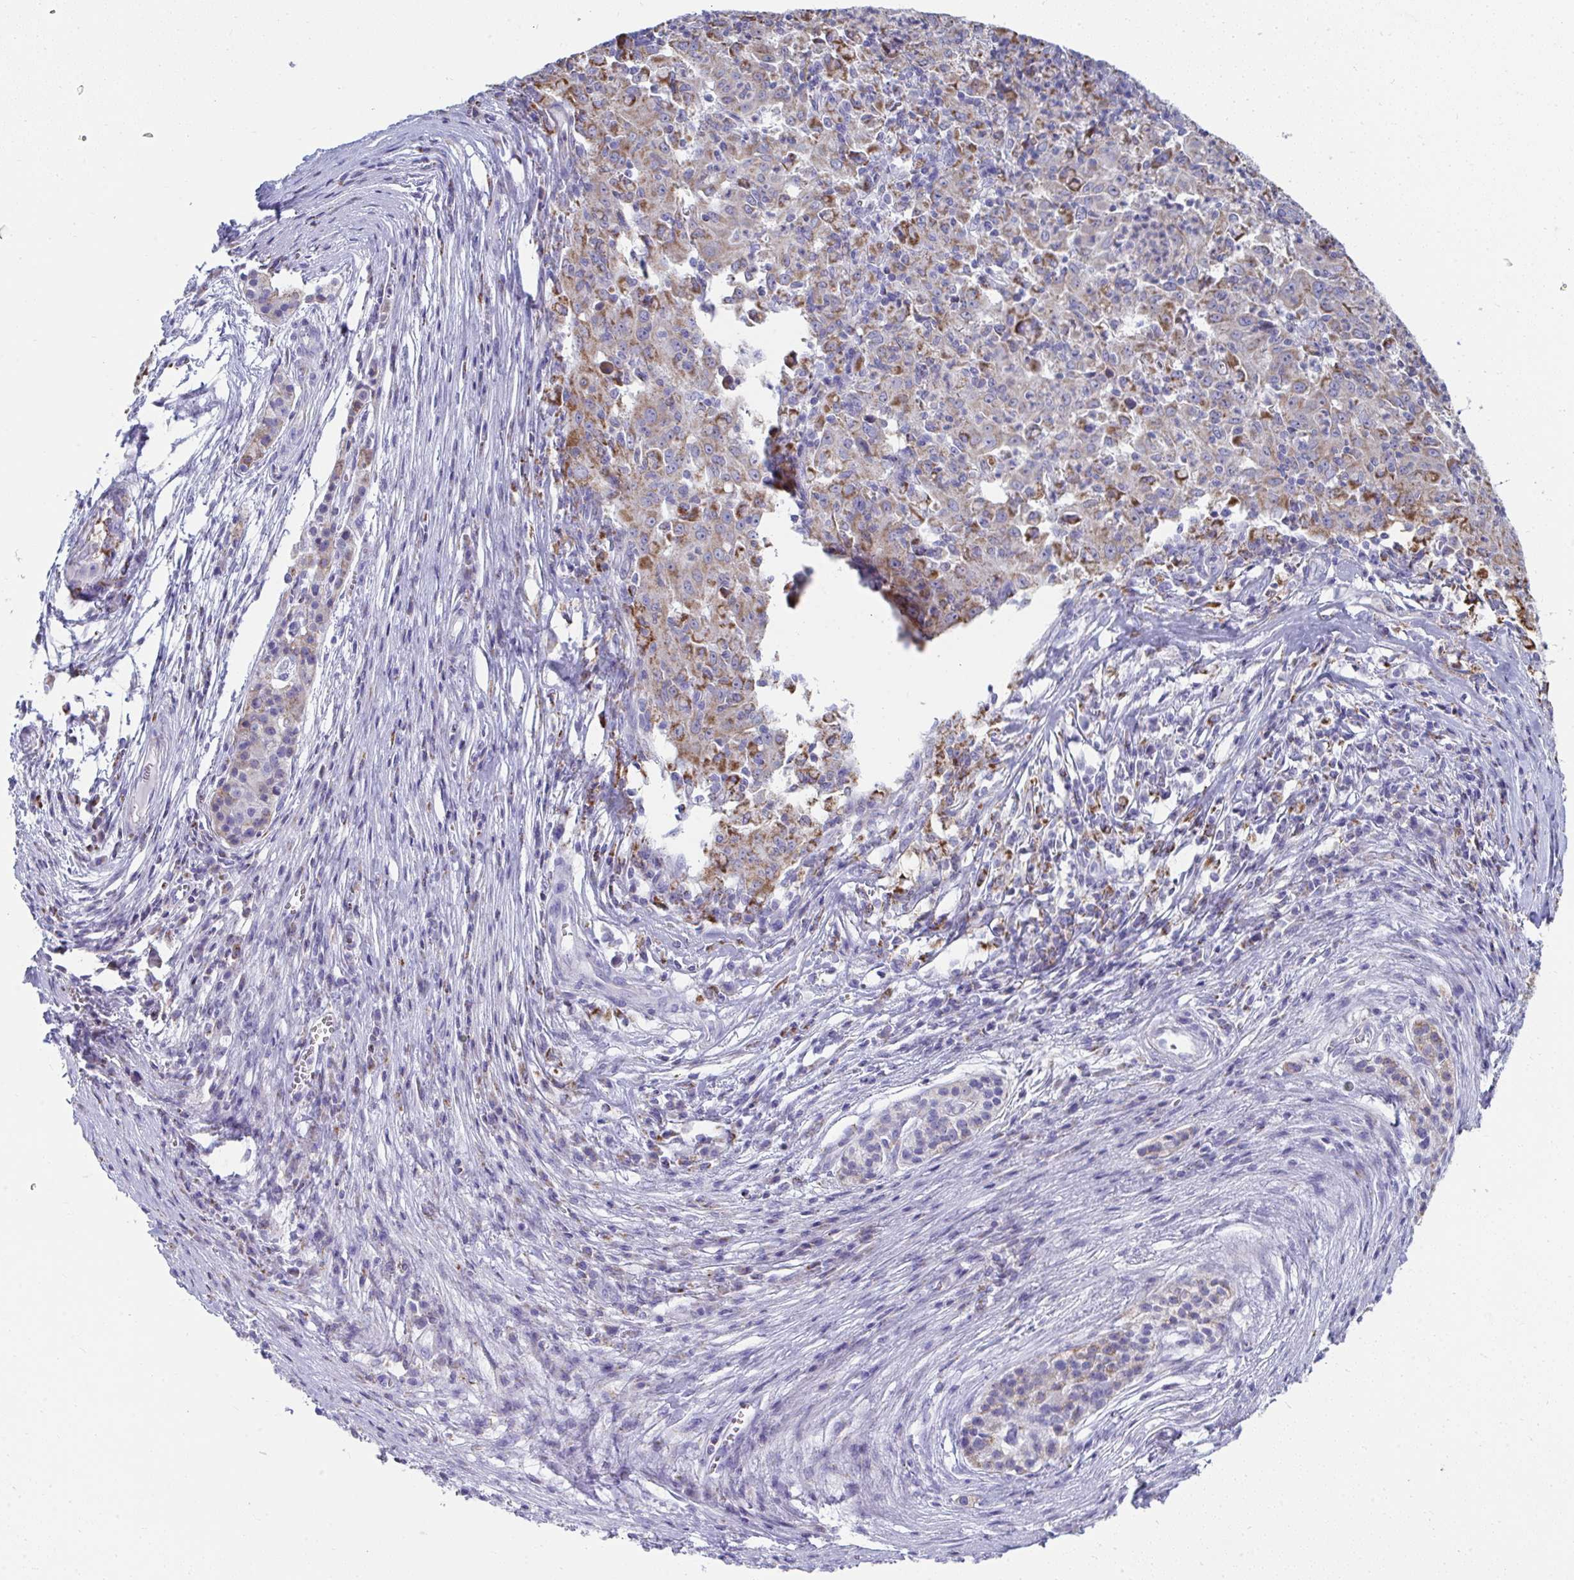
{"staining": {"intensity": "moderate", "quantity": ">75%", "location": "cytoplasmic/membranous"}, "tissue": "pancreatic cancer", "cell_type": "Tumor cells", "image_type": "cancer", "snomed": [{"axis": "morphology", "description": "Adenocarcinoma, NOS"}, {"axis": "topography", "description": "Pancreas"}], "caption": "Human pancreatic cancer stained for a protein (brown) displays moderate cytoplasmic/membranous positive staining in approximately >75% of tumor cells.", "gene": "MGAM2", "patient": {"sex": "male", "age": 63}}